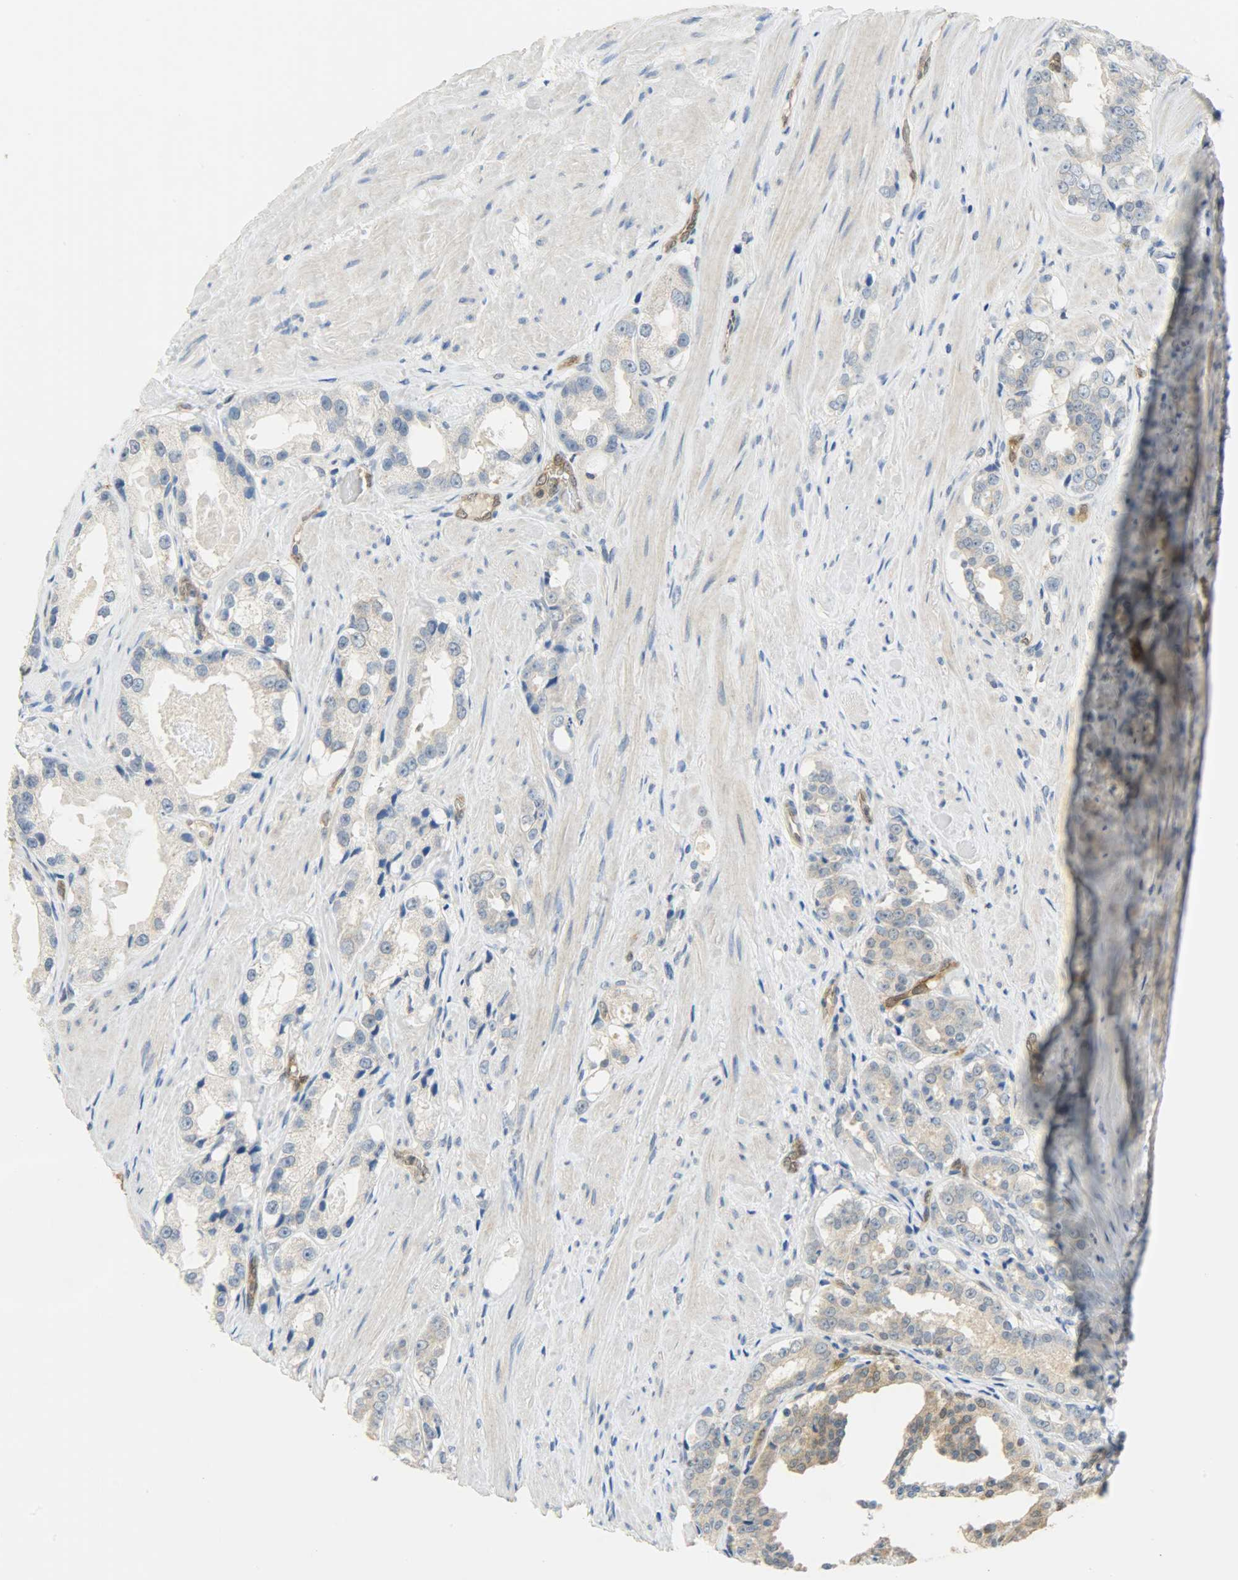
{"staining": {"intensity": "negative", "quantity": "none", "location": "none"}, "tissue": "prostate cancer", "cell_type": "Tumor cells", "image_type": "cancer", "snomed": [{"axis": "morphology", "description": "Adenocarcinoma, Medium grade"}, {"axis": "topography", "description": "Prostate"}], "caption": "The image demonstrates no significant positivity in tumor cells of prostate medium-grade adenocarcinoma. (Stains: DAB immunohistochemistry (IHC) with hematoxylin counter stain, Microscopy: brightfield microscopy at high magnification).", "gene": "FKBP1A", "patient": {"sex": "male", "age": 60}}